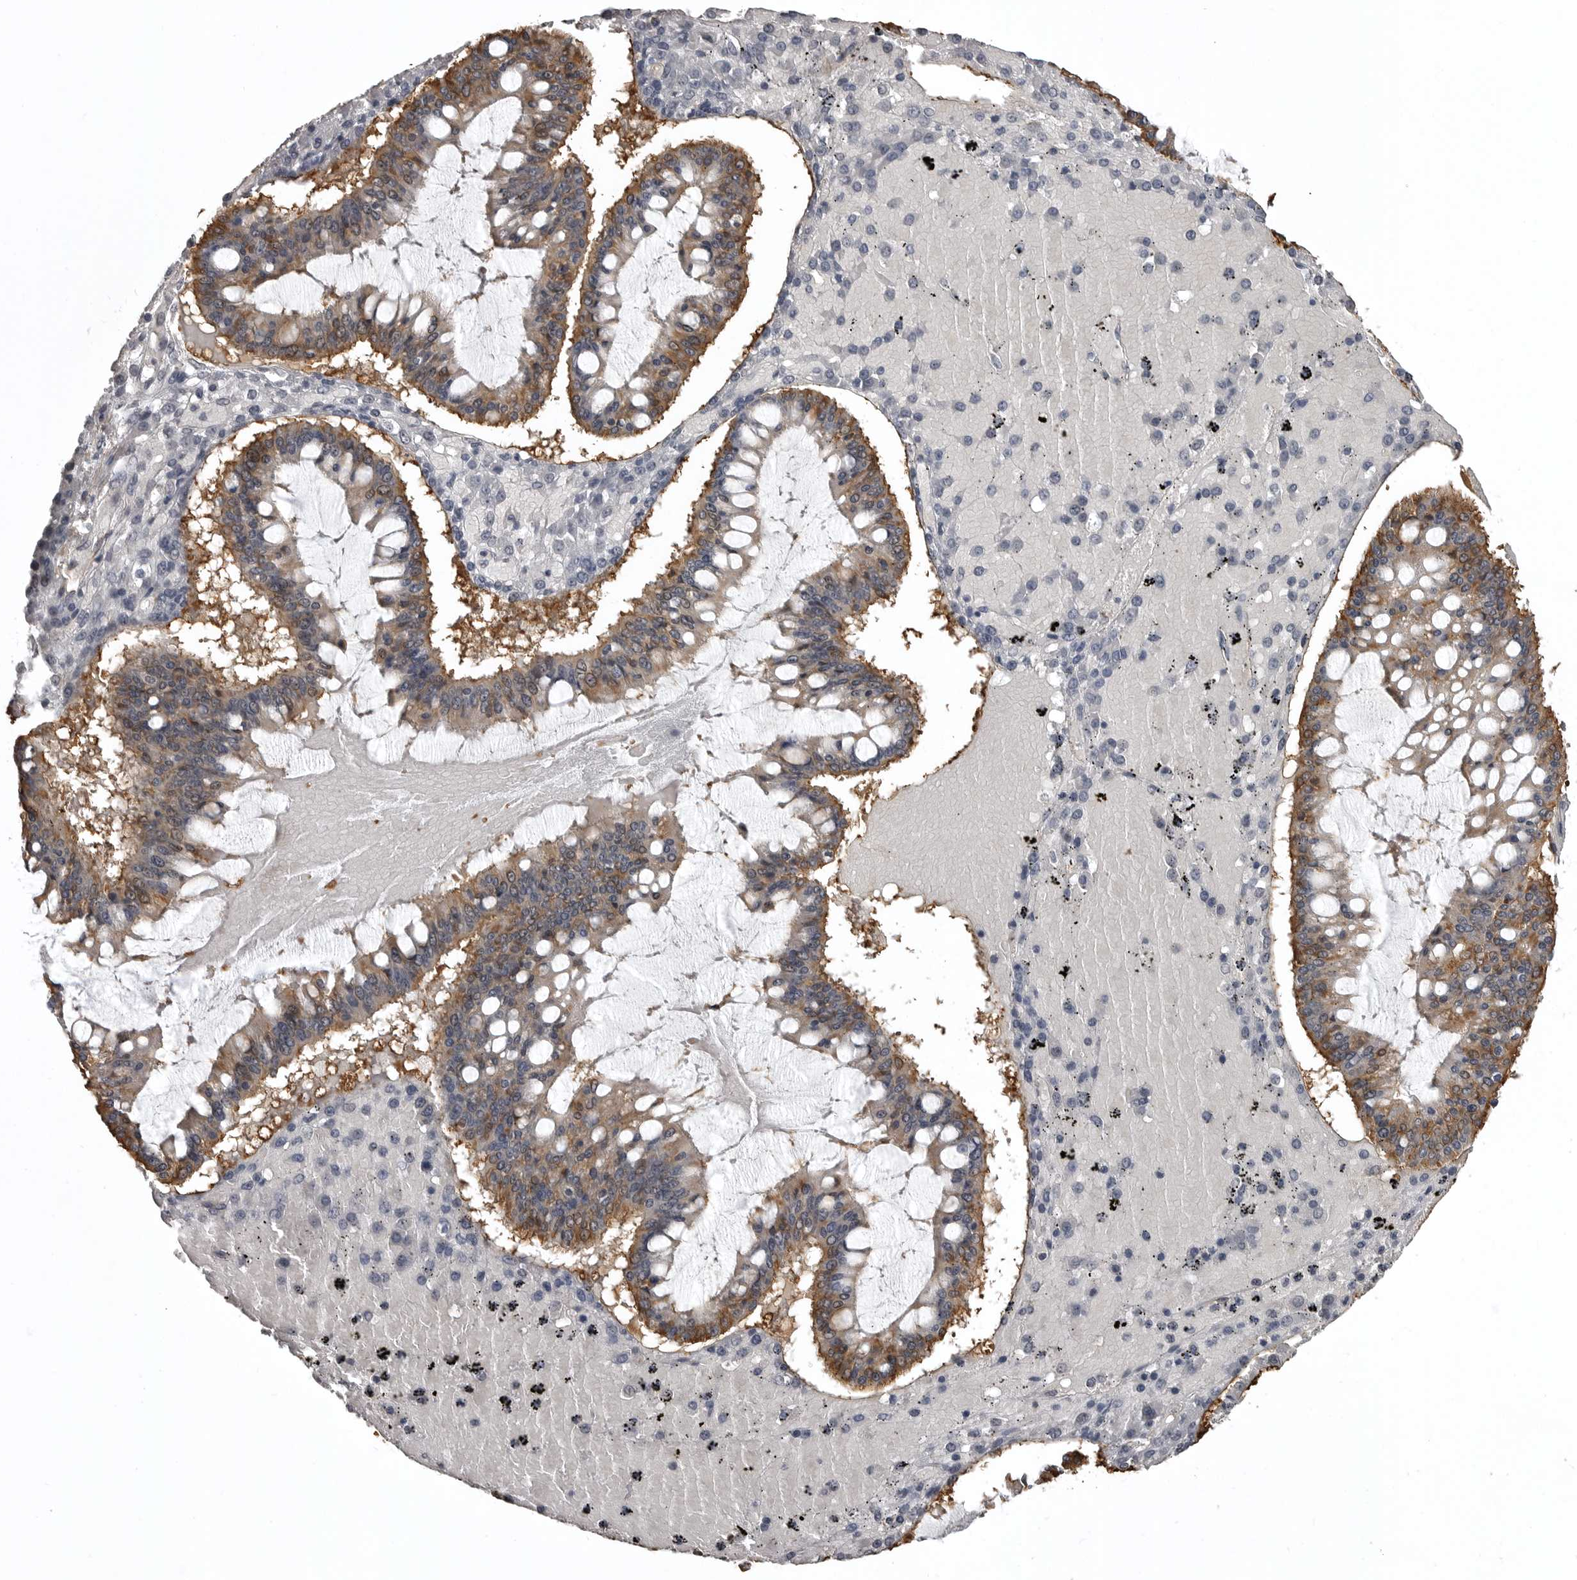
{"staining": {"intensity": "moderate", "quantity": ">75%", "location": "cytoplasmic/membranous"}, "tissue": "ovarian cancer", "cell_type": "Tumor cells", "image_type": "cancer", "snomed": [{"axis": "morphology", "description": "Cystadenocarcinoma, mucinous, NOS"}, {"axis": "topography", "description": "Ovary"}], "caption": "Protein analysis of ovarian cancer (mucinous cystadenocarcinoma) tissue displays moderate cytoplasmic/membranous positivity in approximately >75% of tumor cells.", "gene": "SNX16", "patient": {"sex": "female", "age": 73}}